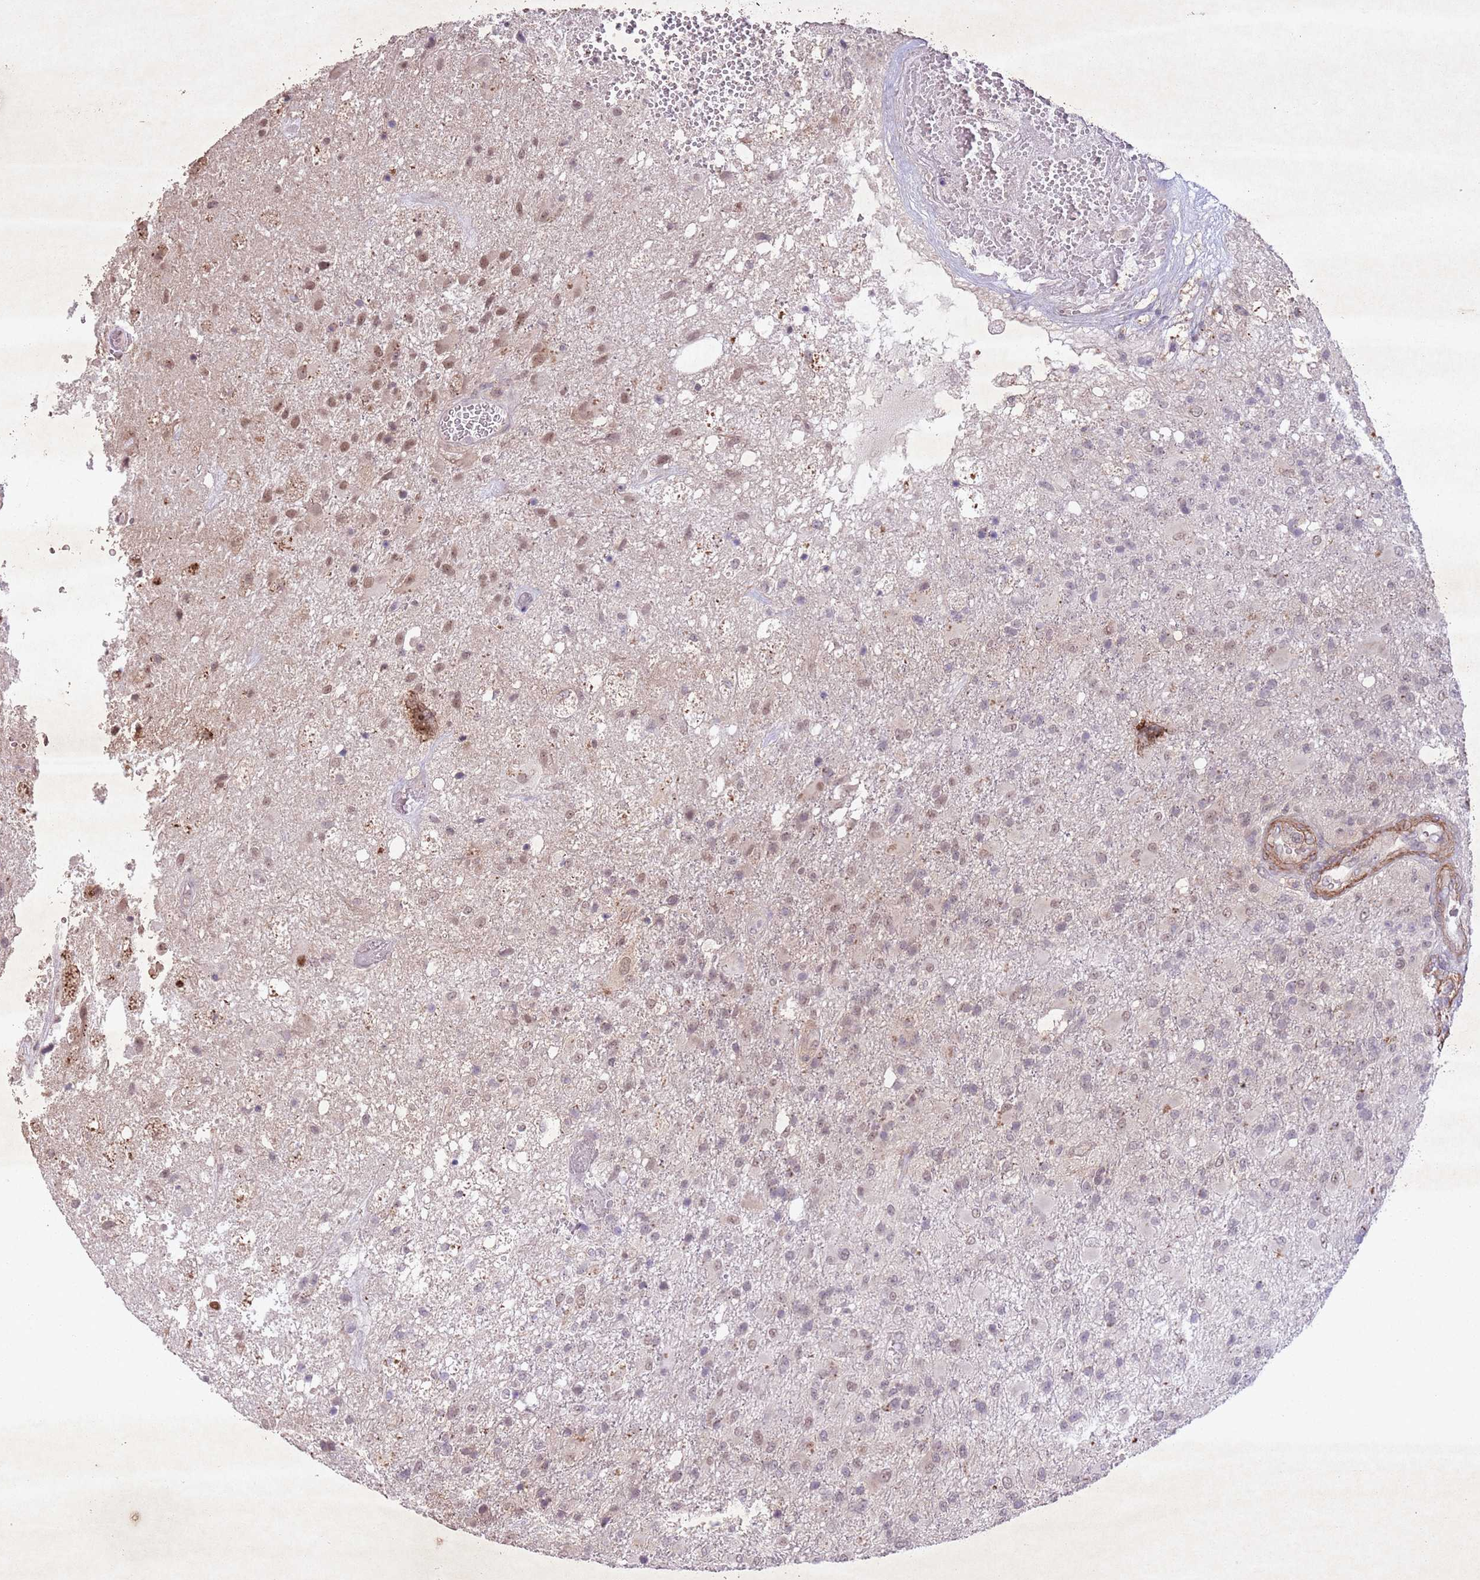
{"staining": {"intensity": "moderate", "quantity": "<25%", "location": "nuclear"}, "tissue": "glioma", "cell_type": "Tumor cells", "image_type": "cancer", "snomed": [{"axis": "morphology", "description": "Glioma, malignant, High grade"}, {"axis": "topography", "description": "Brain"}], "caption": "Immunohistochemical staining of glioma reveals low levels of moderate nuclear protein staining in about <25% of tumor cells.", "gene": "CCNI", "patient": {"sex": "female", "age": 74}}